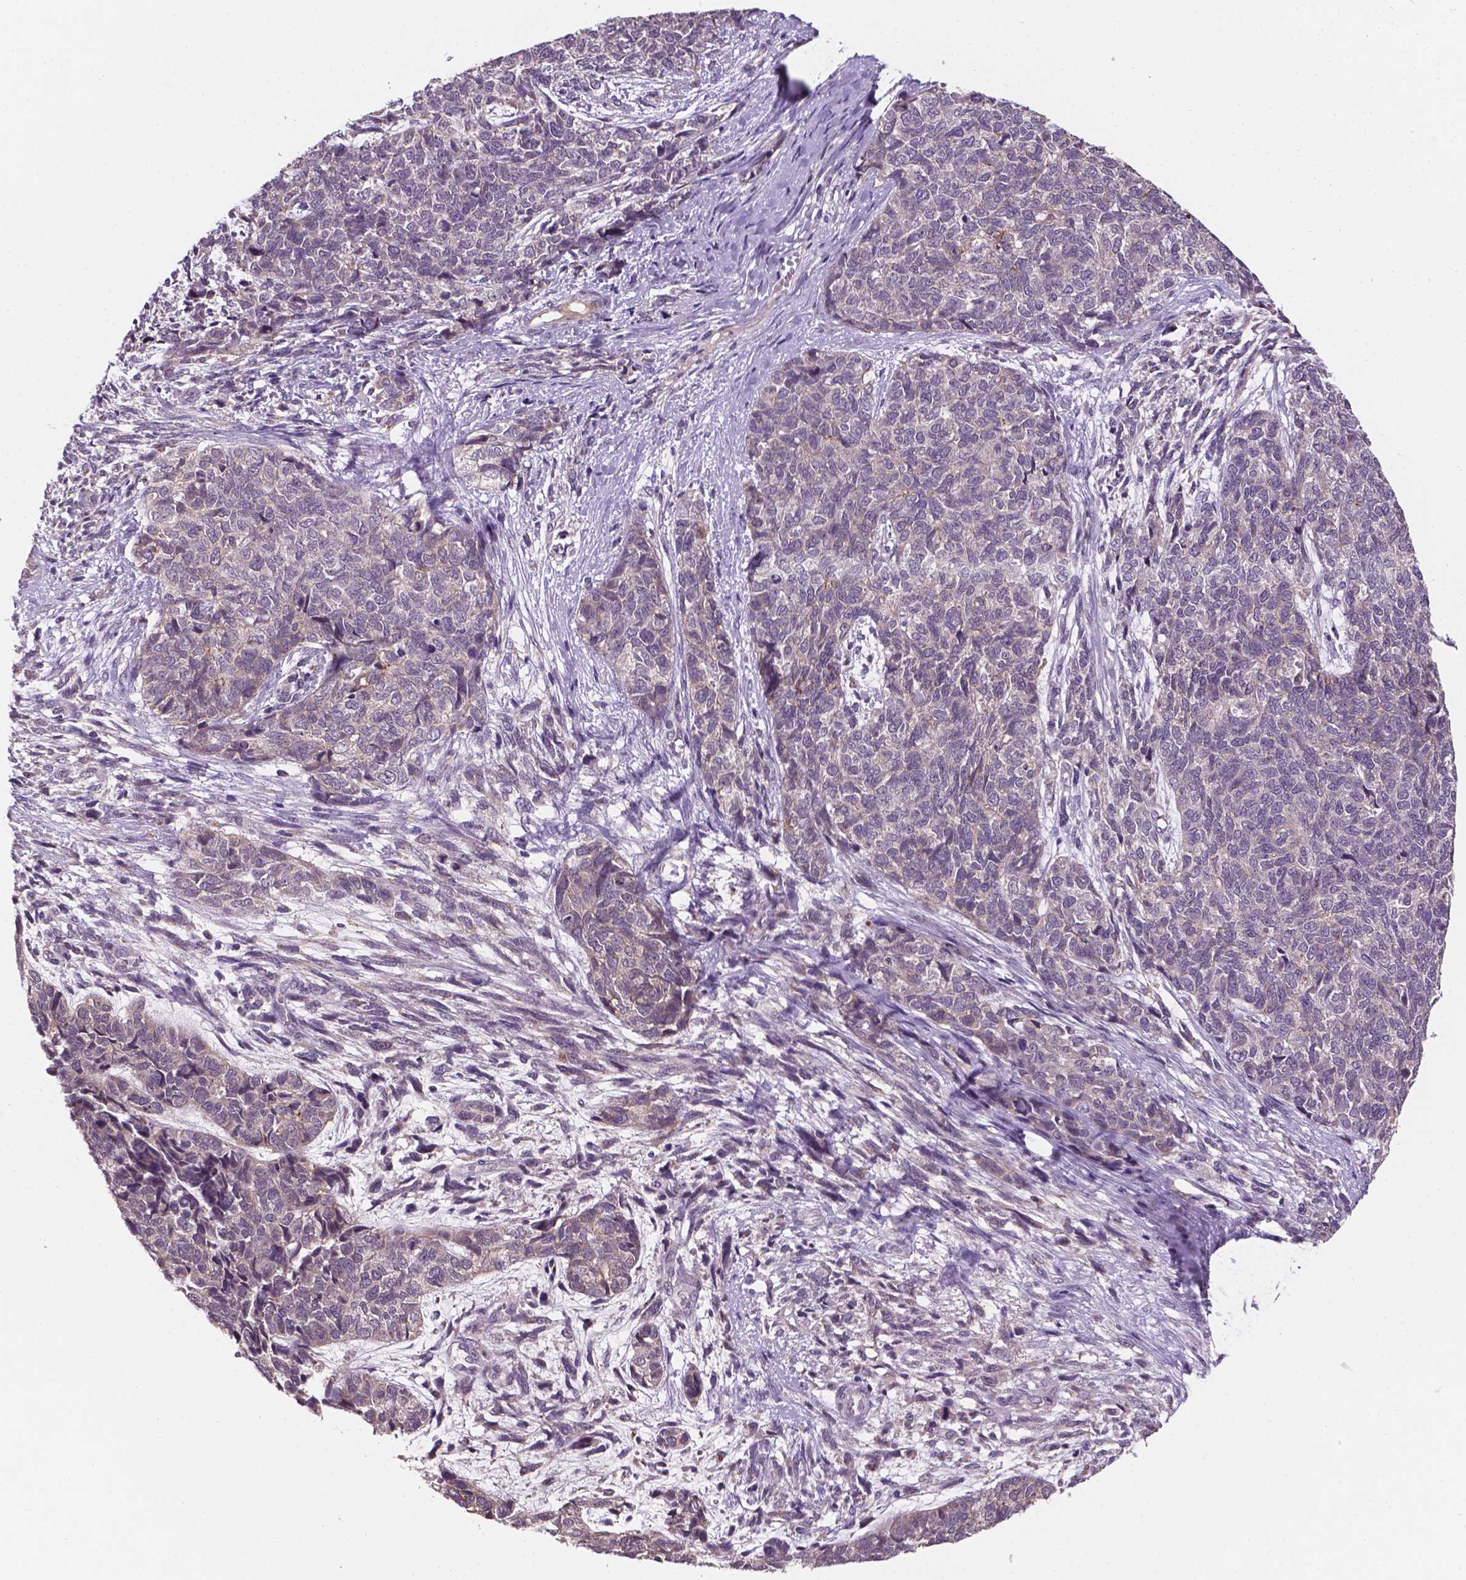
{"staining": {"intensity": "negative", "quantity": "none", "location": "none"}, "tissue": "cervical cancer", "cell_type": "Tumor cells", "image_type": "cancer", "snomed": [{"axis": "morphology", "description": "Squamous cell carcinoma, NOS"}, {"axis": "topography", "description": "Cervix"}], "caption": "Cervical cancer was stained to show a protein in brown. There is no significant positivity in tumor cells.", "gene": "GXYLT2", "patient": {"sex": "female", "age": 63}}